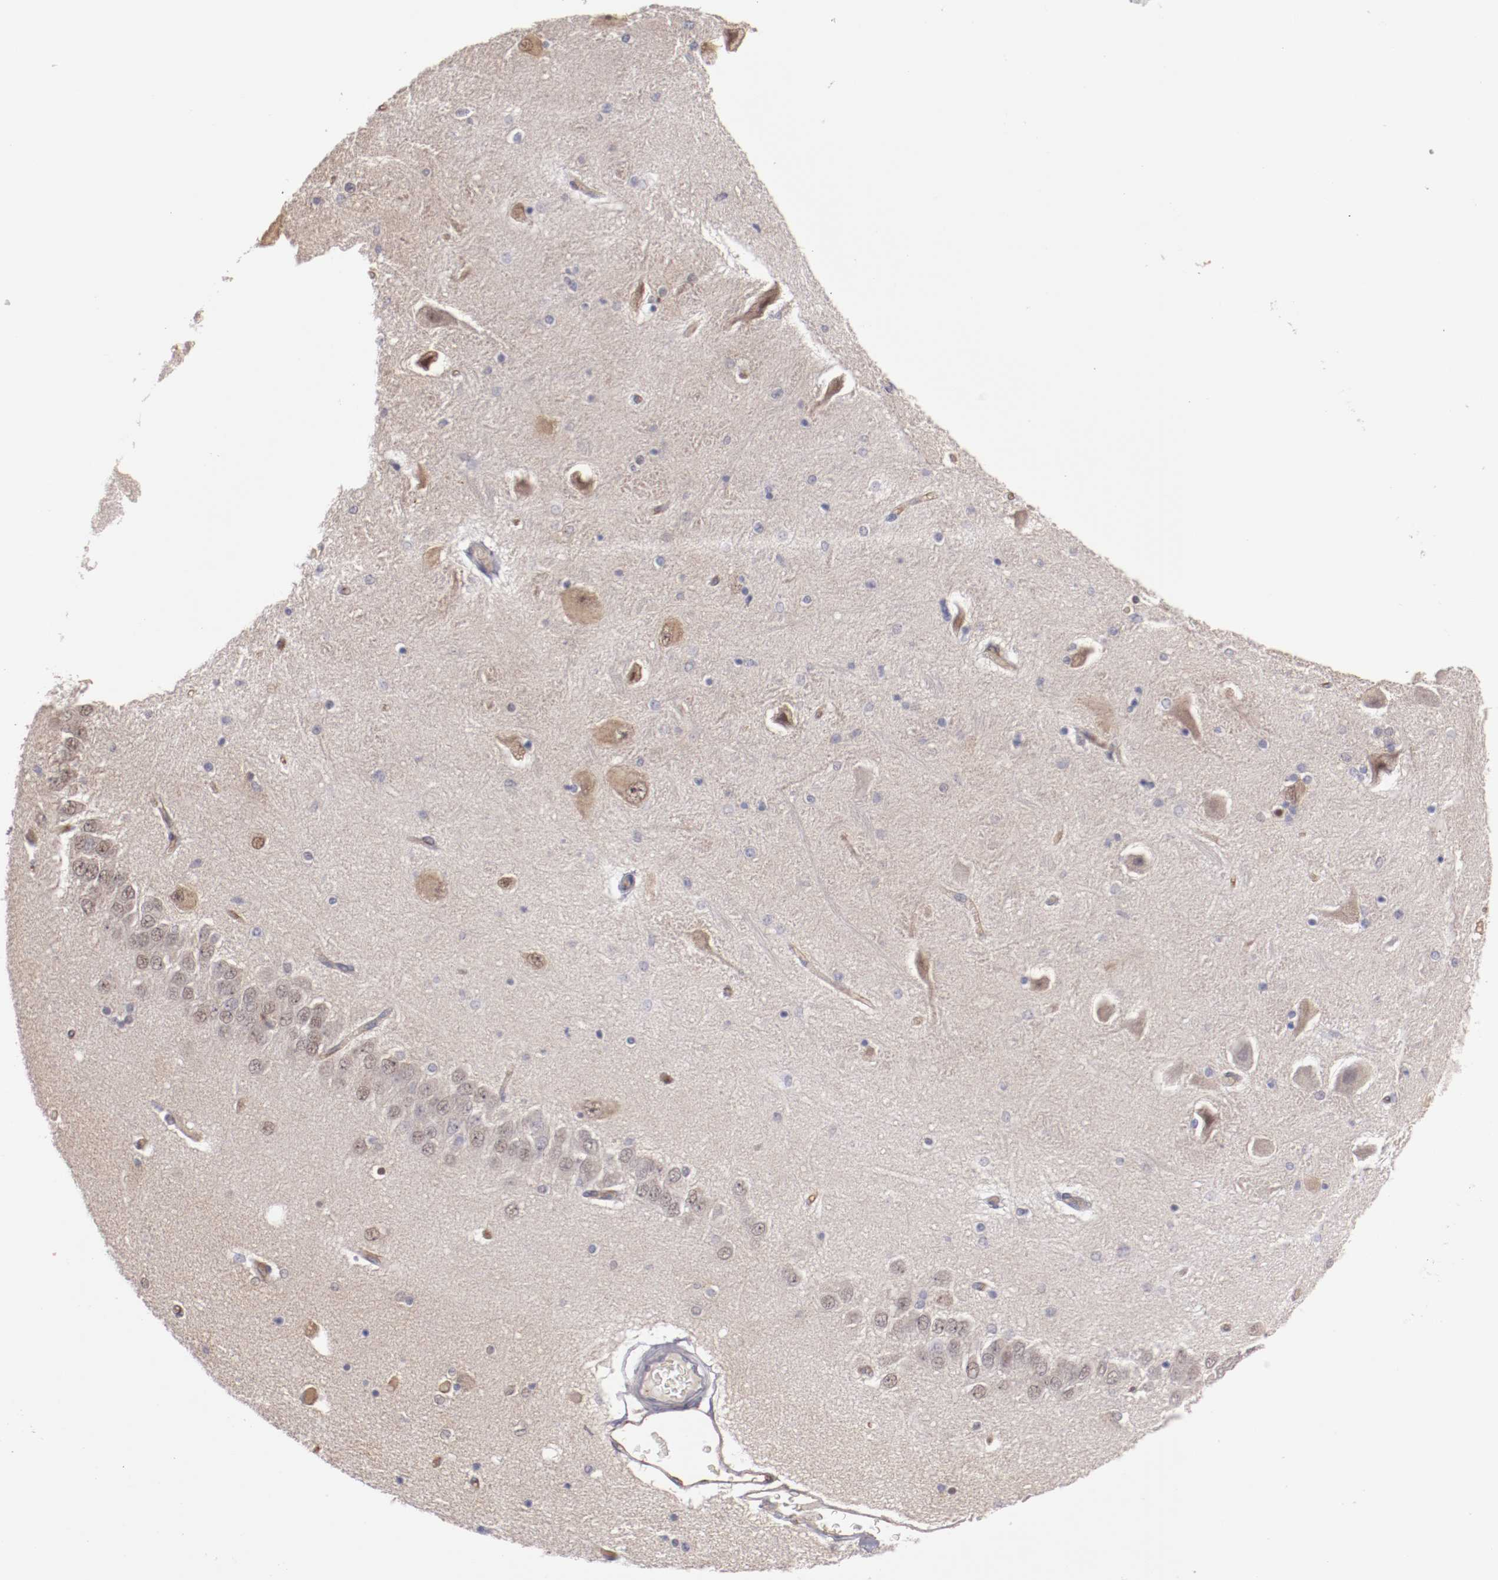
{"staining": {"intensity": "negative", "quantity": "none", "location": "none"}, "tissue": "hippocampus", "cell_type": "Glial cells", "image_type": "normal", "snomed": [{"axis": "morphology", "description": "Normal tissue, NOS"}, {"axis": "topography", "description": "Hippocampus"}], "caption": "IHC image of benign hippocampus: human hippocampus stained with DAB (3,3'-diaminobenzidine) exhibits no significant protein positivity in glial cells. (Stains: DAB IHC with hematoxylin counter stain, Microscopy: brightfield microscopy at high magnification).", "gene": "STX3", "patient": {"sex": "female", "age": 54}}